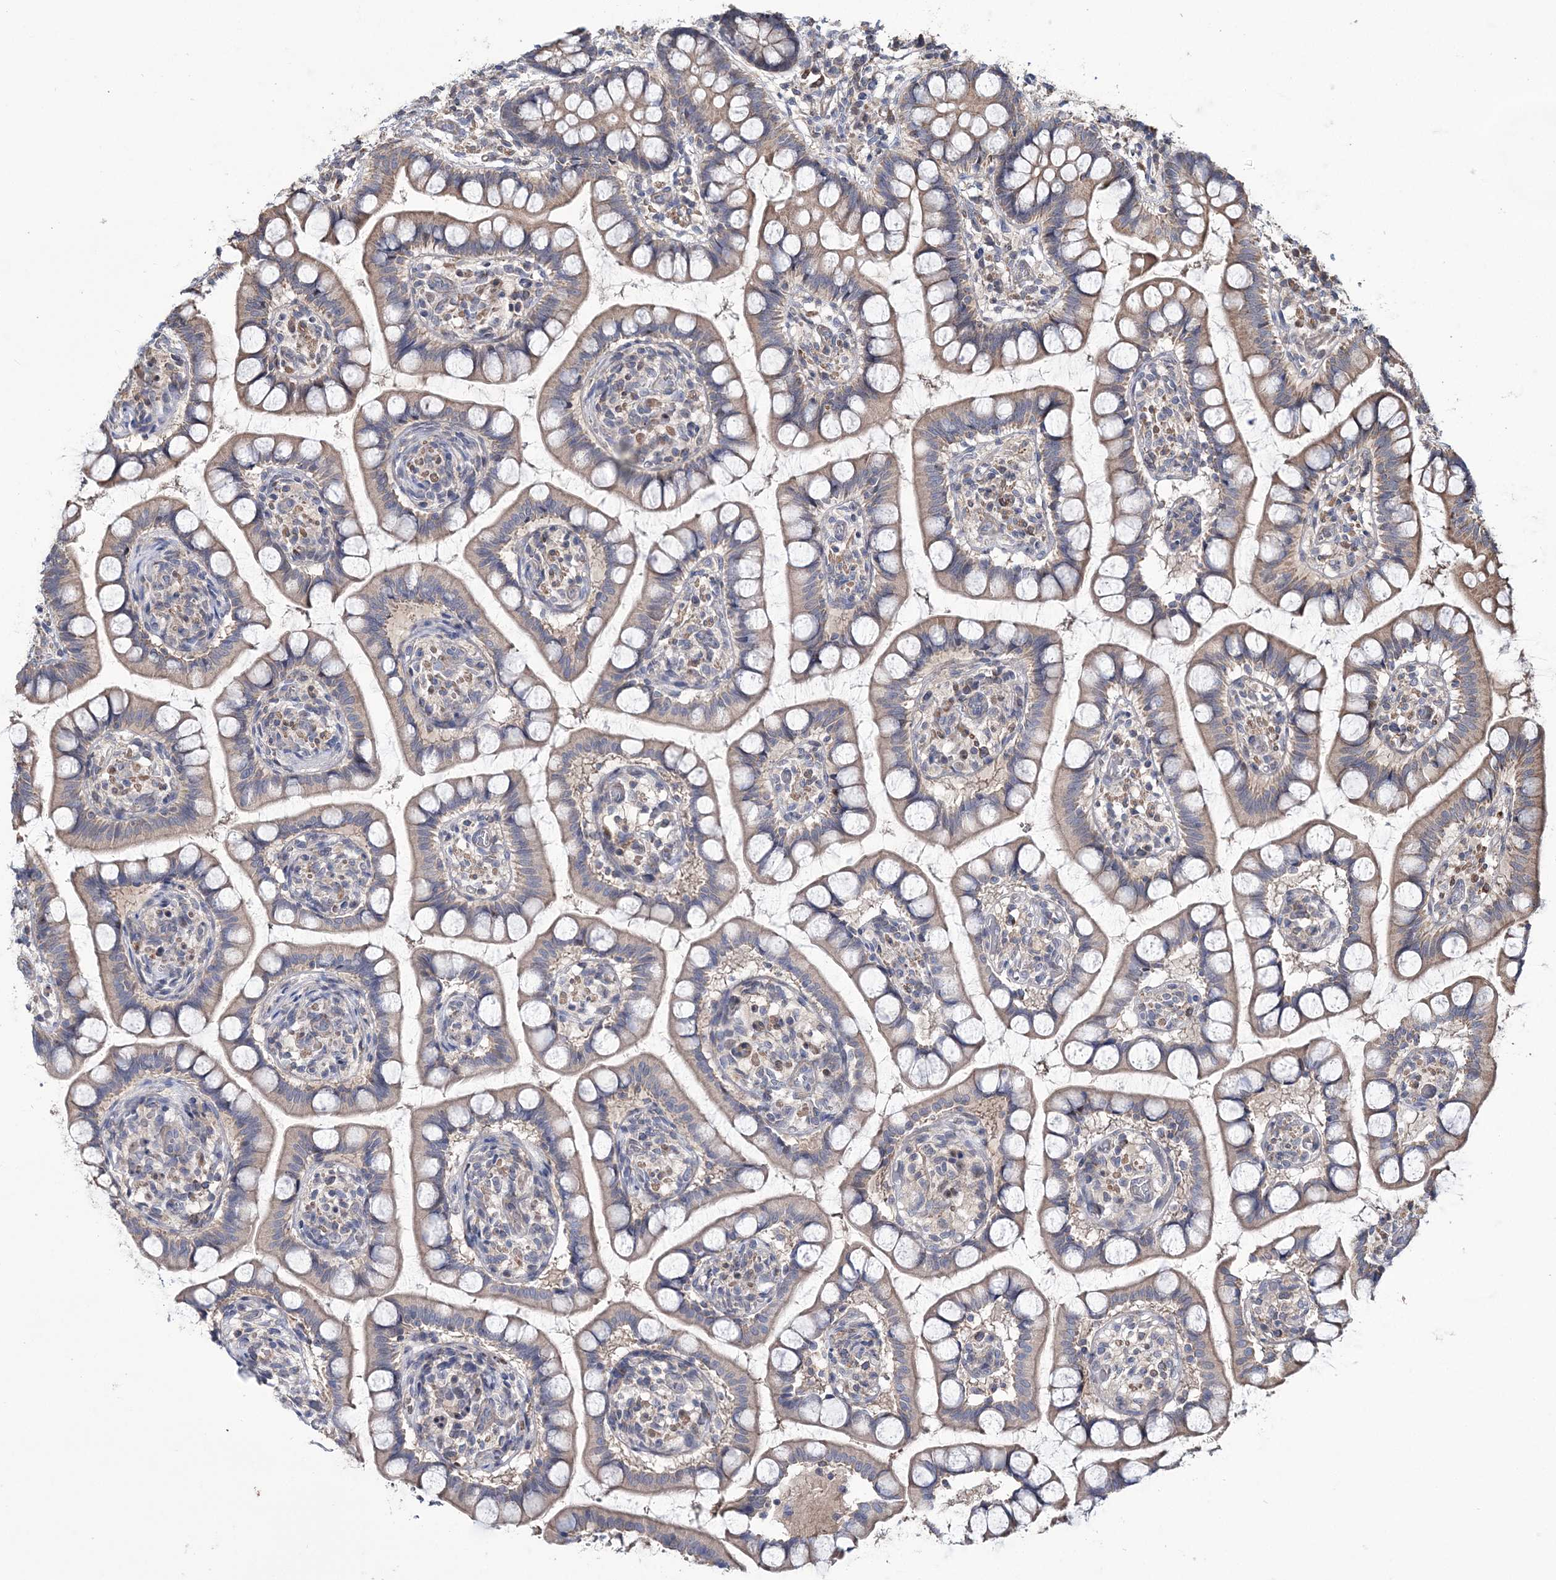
{"staining": {"intensity": "weak", "quantity": "25%-75%", "location": "cytoplasmic/membranous"}, "tissue": "small intestine", "cell_type": "Glandular cells", "image_type": "normal", "snomed": [{"axis": "morphology", "description": "Normal tissue, NOS"}, {"axis": "topography", "description": "Small intestine"}], "caption": "Immunohistochemical staining of normal human small intestine displays 25%-75% levels of weak cytoplasmic/membranous protein staining in about 25%-75% of glandular cells.", "gene": "PPP2R2B", "patient": {"sex": "male", "age": 52}}